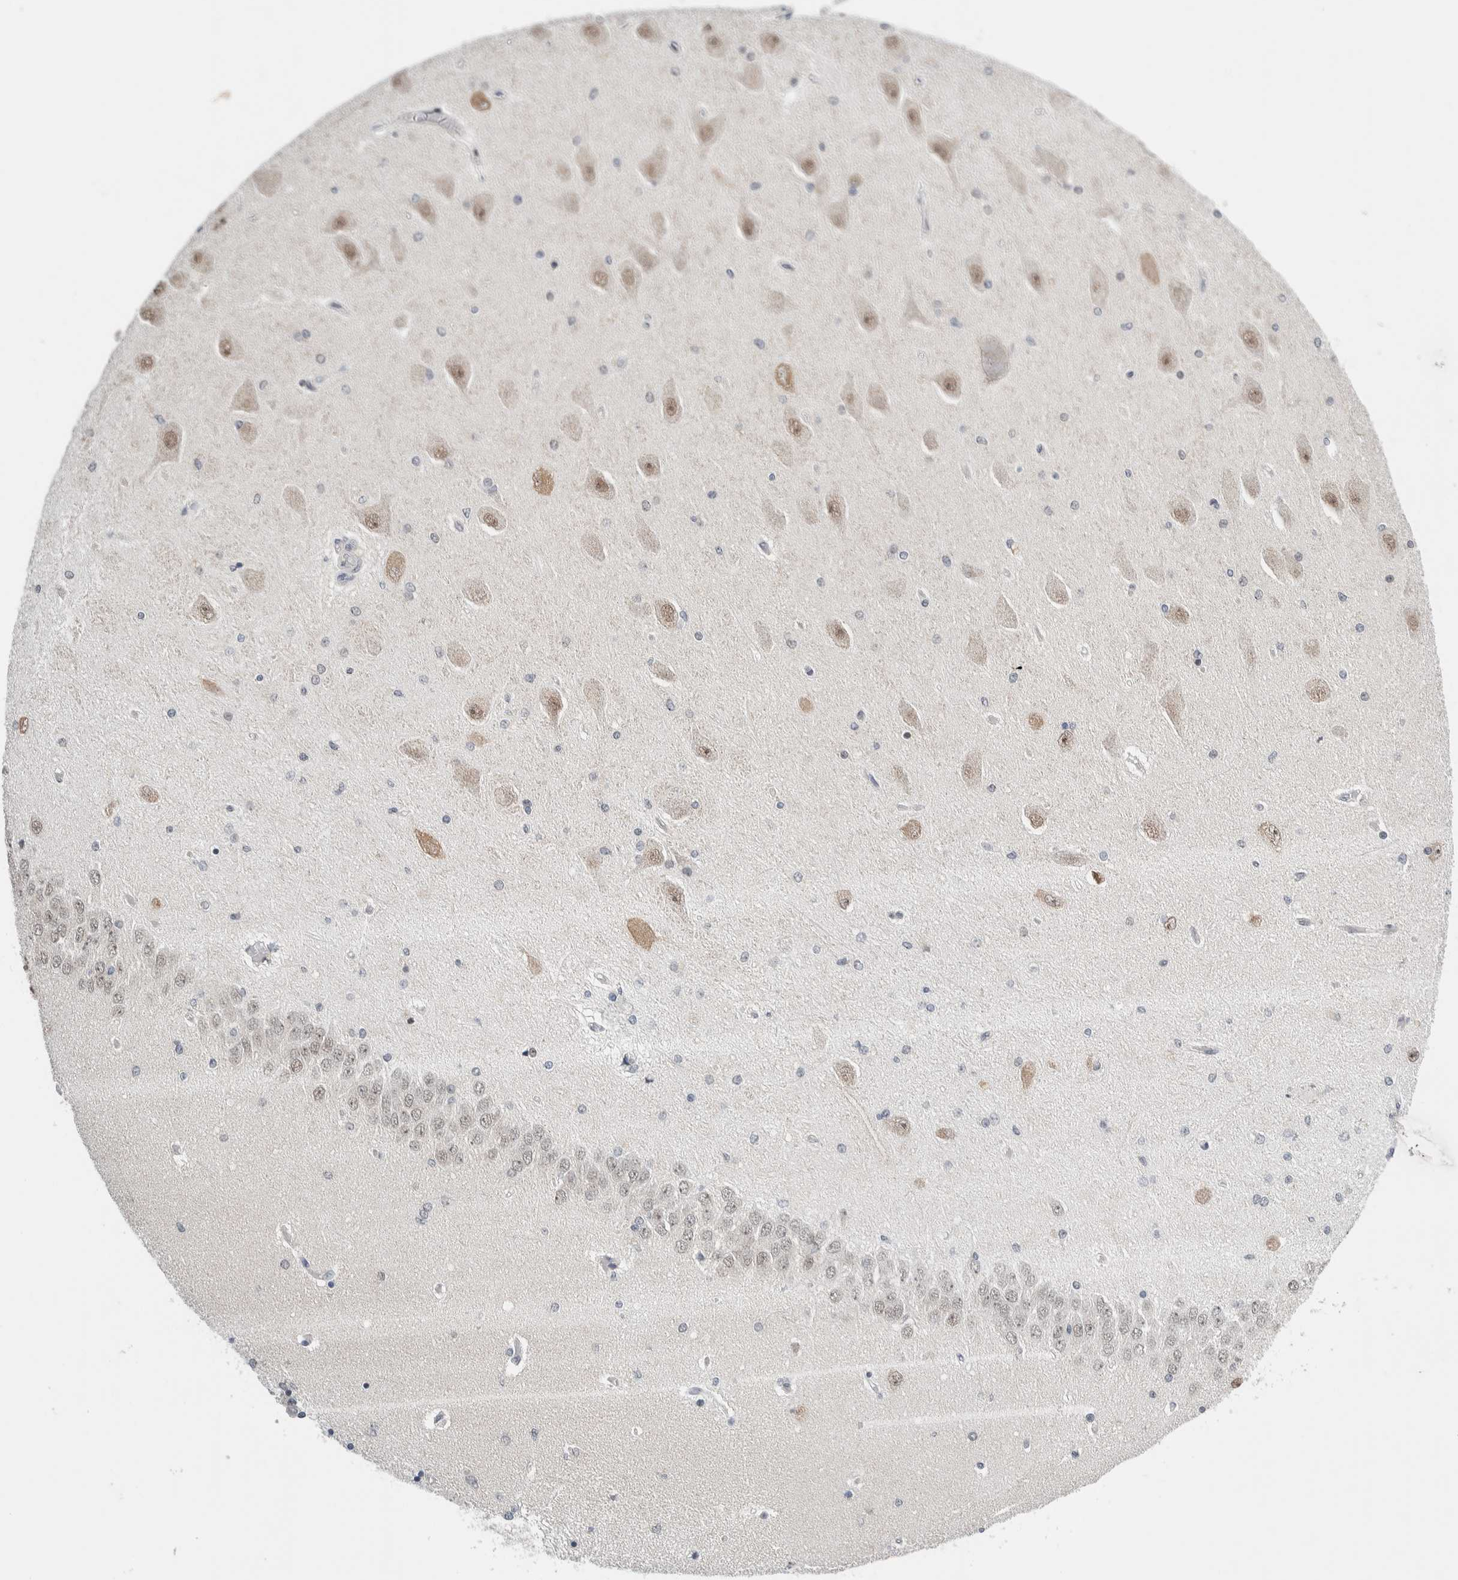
{"staining": {"intensity": "negative", "quantity": "none", "location": "none"}, "tissue": "hippocampus", "cell_type": "Glial cells", "image_type": "normal", "snomed": [{"axis": "morphology", "description": "Normal tissue, NOS"}, {"axis": "topography", "description": "Hippocampus"}], "caption": "This image is of unremarkable hippocampus stained with immunohistochemistry (IHC) to label a protein in brown with the nuclei are counter-stained blue. There is no expression in glial cells.", "gene": "NEUROD1", "patient": {"sex": "female", "age": 54}}